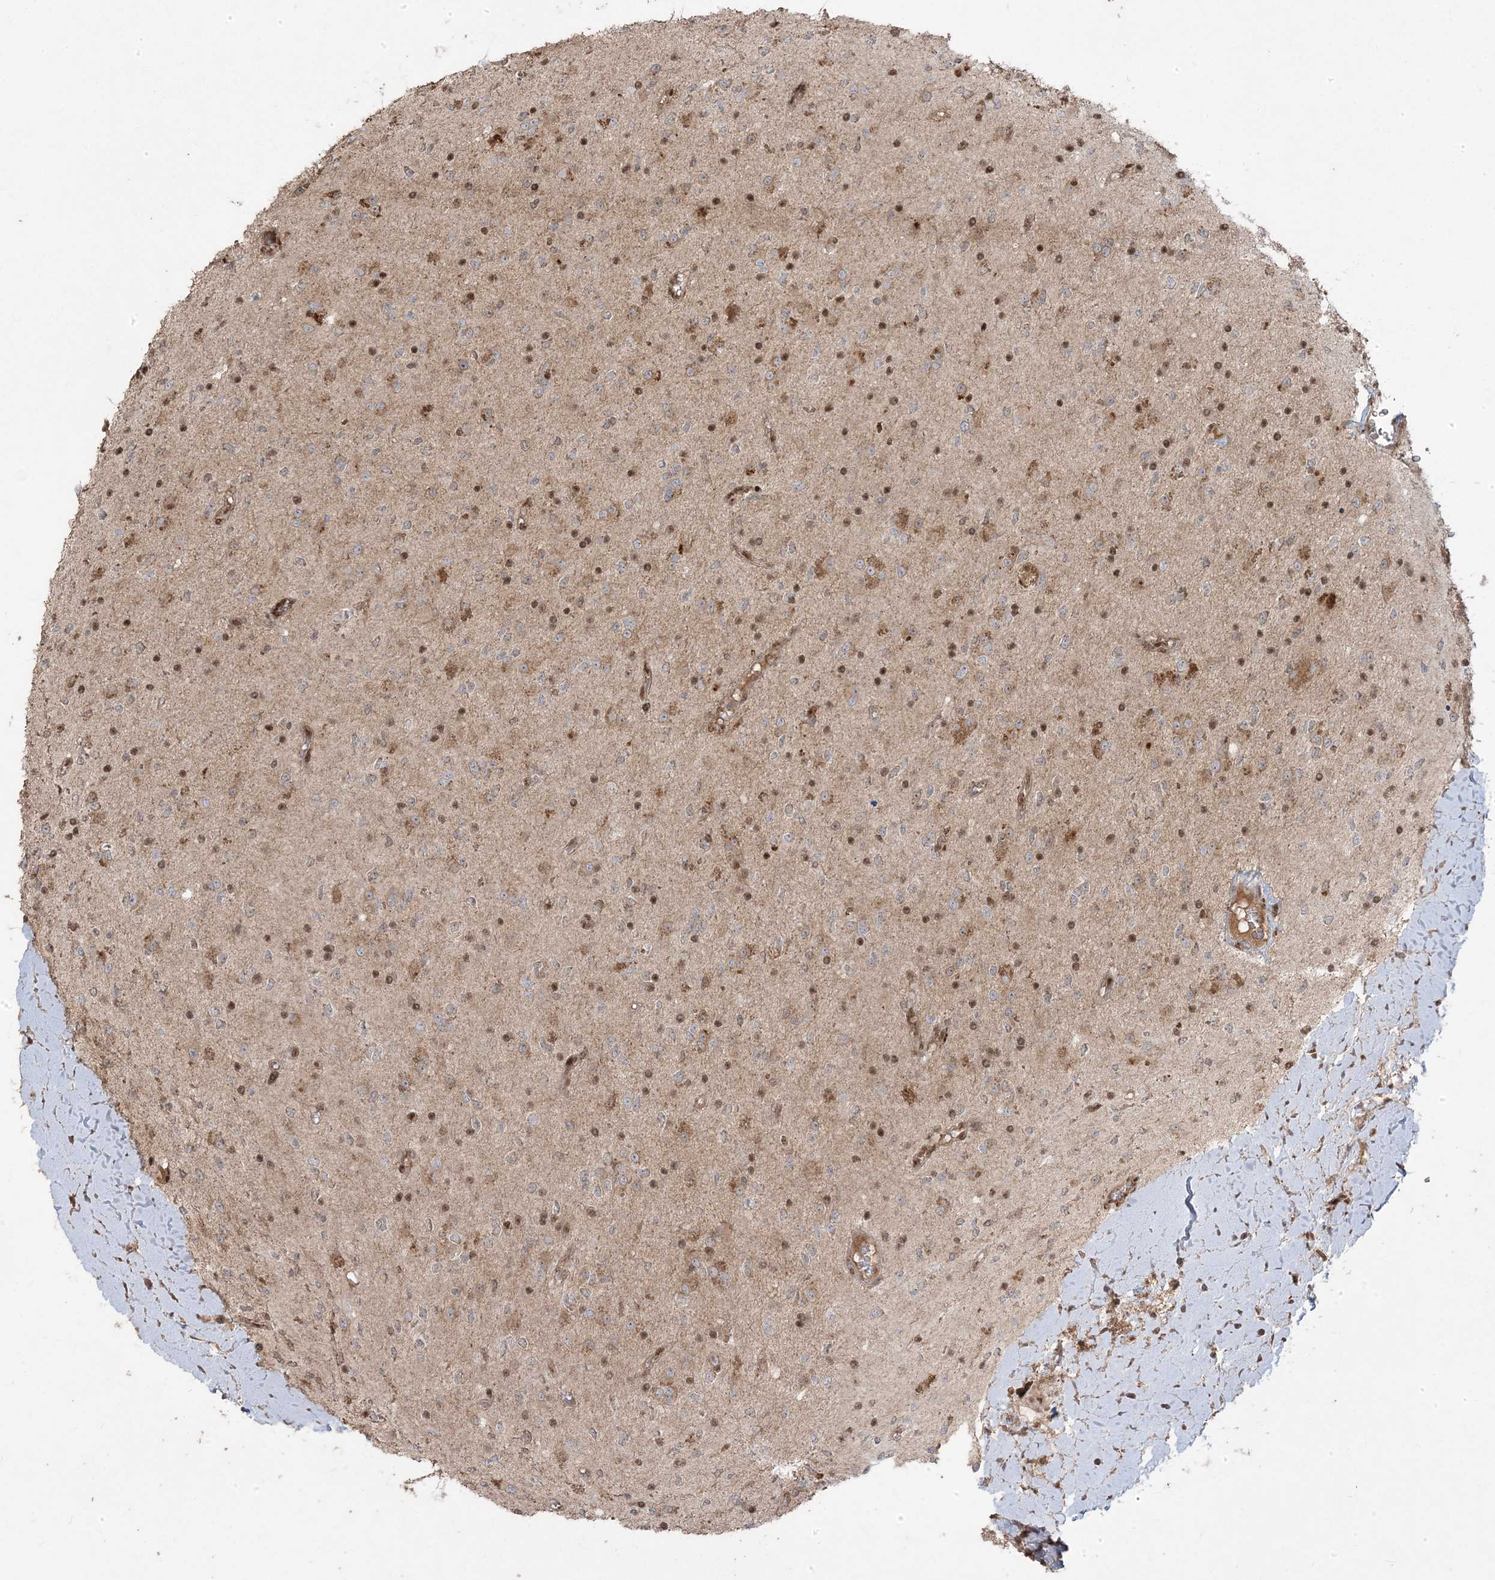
{"staining": {"intensity": "negative", "quantity": "none", "location": "none"}, "tissue": "glioma", "cell_type": "Tumor cells", "image_type": "cancer", "snomed": [{"axis": "morphology", "description": "Glioma, malignant, High grade"}, {"axis": "topography", "description": "Brain"}], "caption": "The micrograph reveals no significant staining in tumor cells of malignant glioma (high-grade).", "gene": "PPOX", "patient": {"sex": "male", "age": 34}}